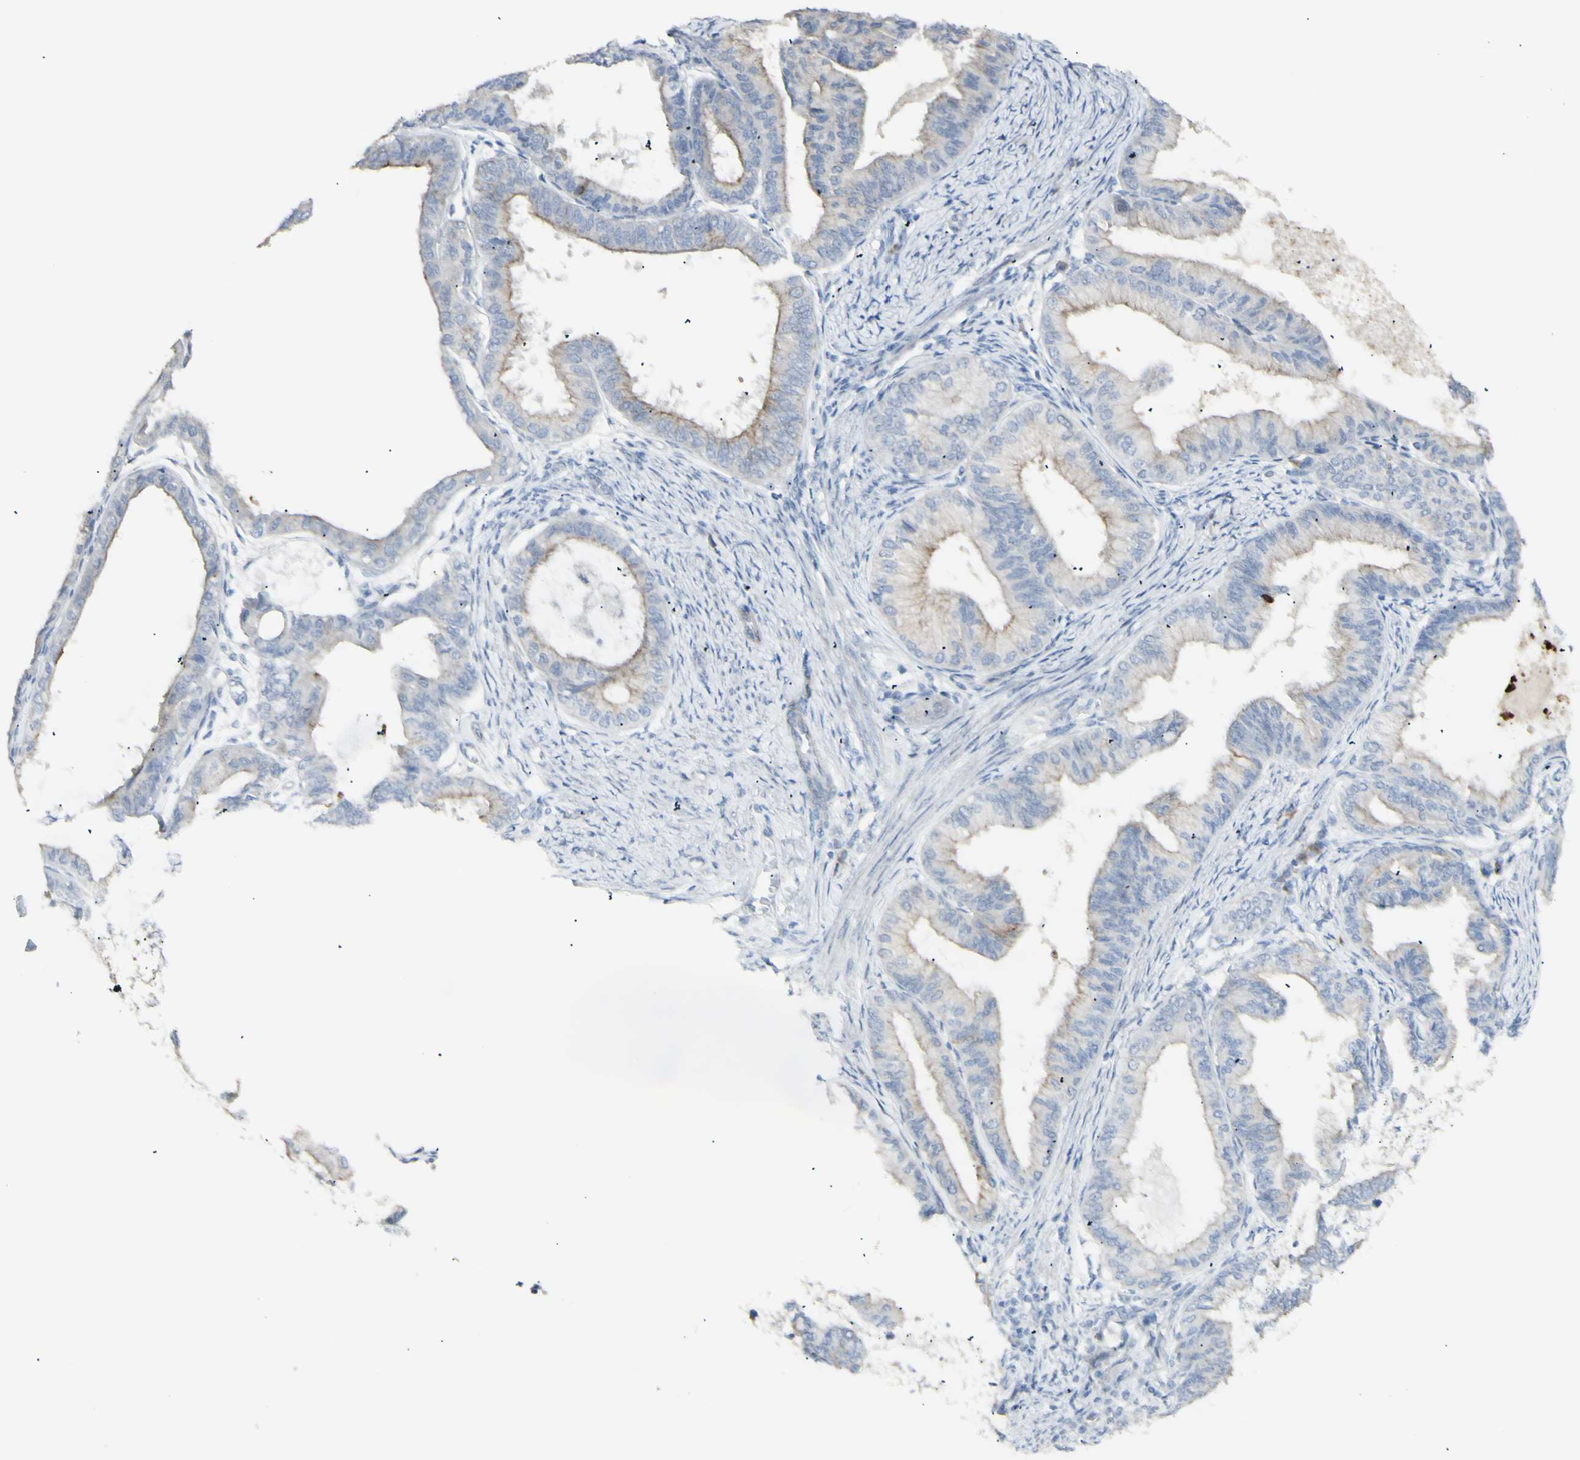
{"staining": {"intensity": "moderate", "quantity": "25%-75%", "location": "cytoplasmic/membranous"}, "tissue": "endometrial cancer", "cell_type": "Tumor cells", "image_type": "cancer", "snomed": [{"axis": "morphology", "description": "Adenocarcinoma, NOS"}, {"axis": "topography", "description": "Endometrium"}], "caption": "Endometrial cancer tissue displays moderate cytoplasmic/membranous expression in approximately 25%-75% of tumor cells", "gene": "NDST4", "patient": {"sex": "female", "age": 86}}